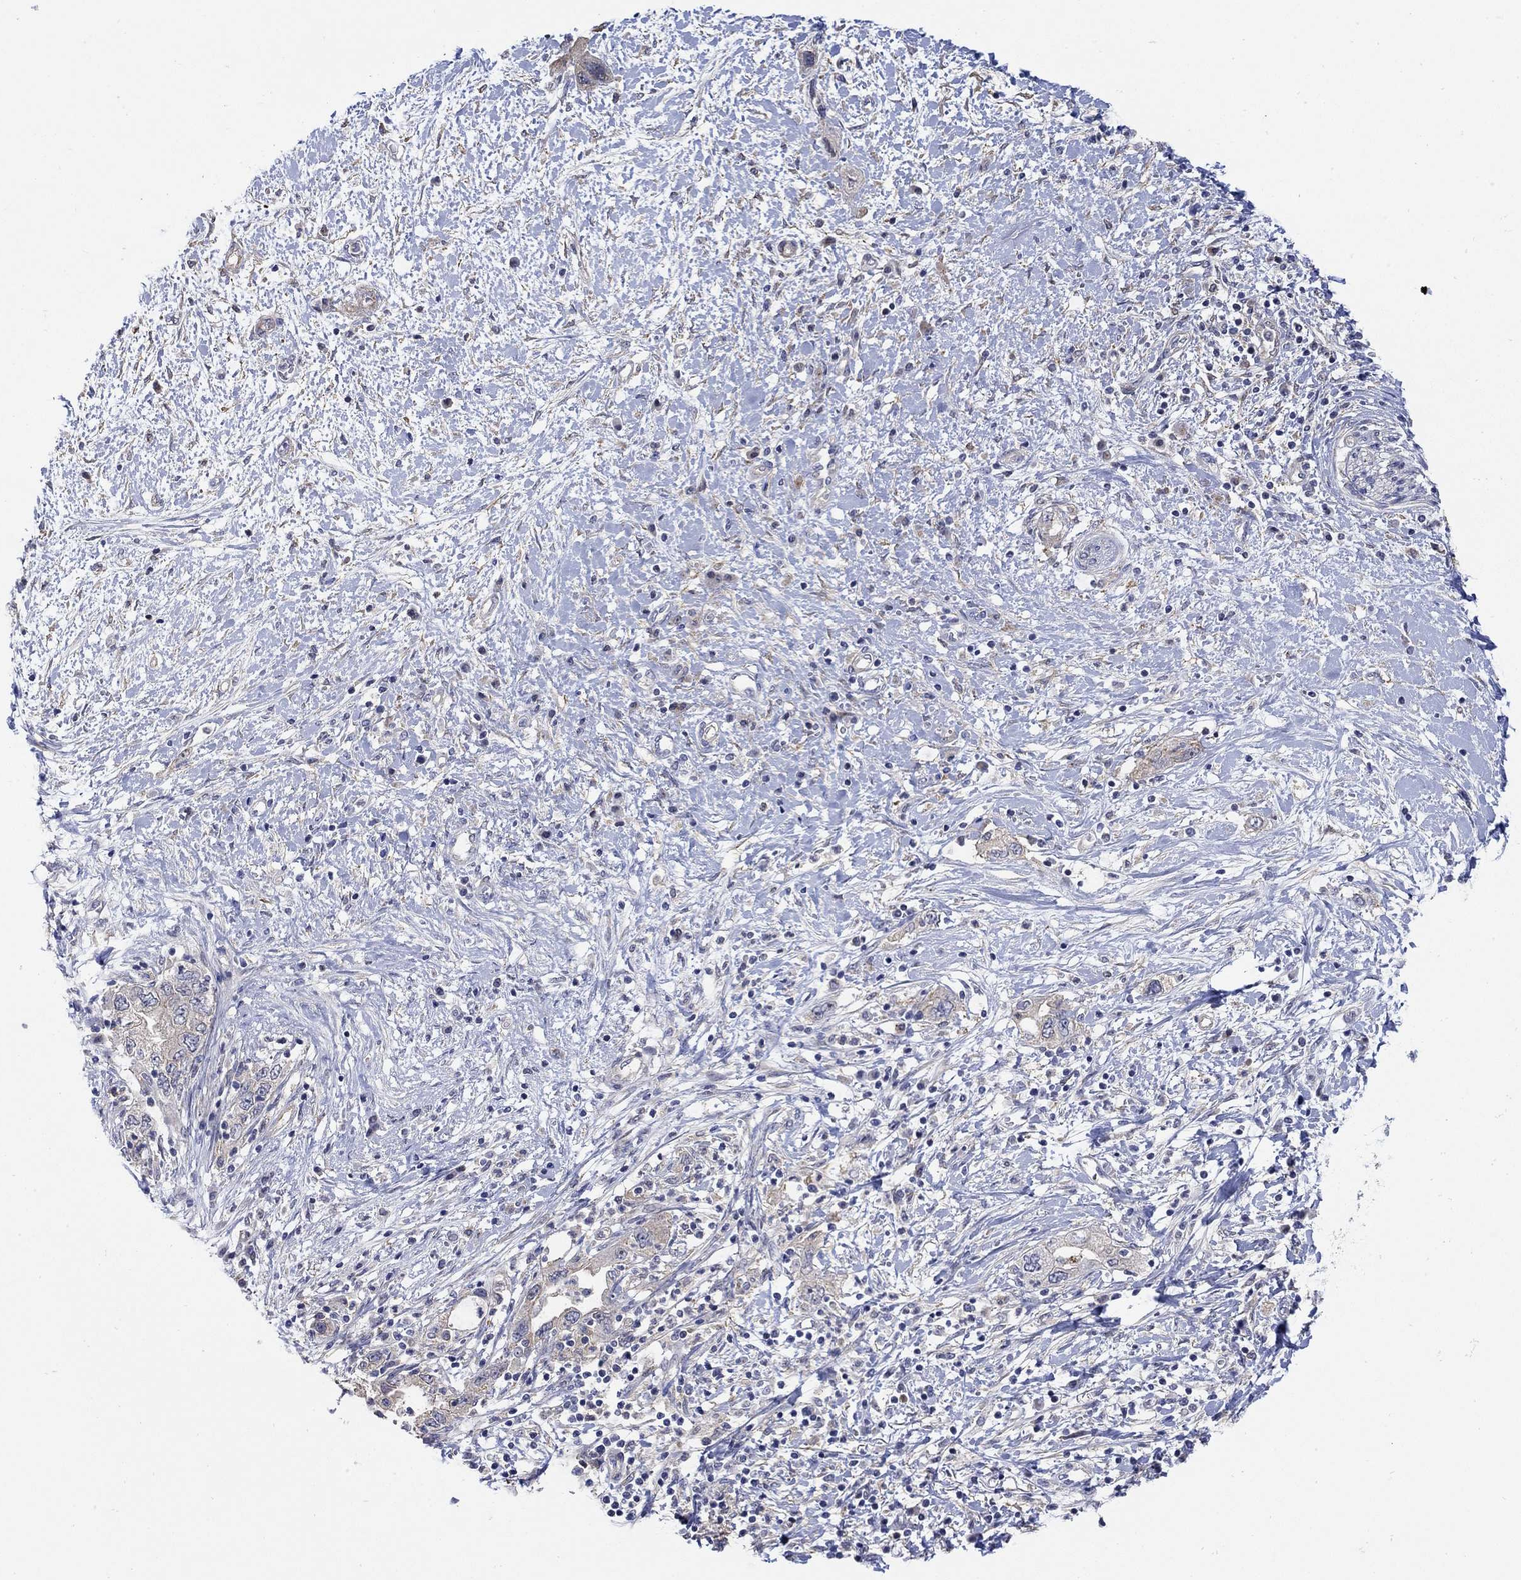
{"staining": {"intensity": "moderate", "quantity": "<25%", "location": "cytoplasmic/membranous"}, "tissue": "pancreatic cancer", "cell_type": "Tumor cells", "image_type": "cancer", "snomed": [{"axis": "morphology", "description": "Adenocarcinoma, NOS"}, {"axis": "topography", "description": "Pancreas"}], "caption": "This is an image of immunohistochemistry staining of pancreatic adenocarcinoma, which shows moderate positivity in the cytoplasmic/membranous of tumor cells.", "gene": "TEKT3", "patient": {"sex": "female", "age": 73}}